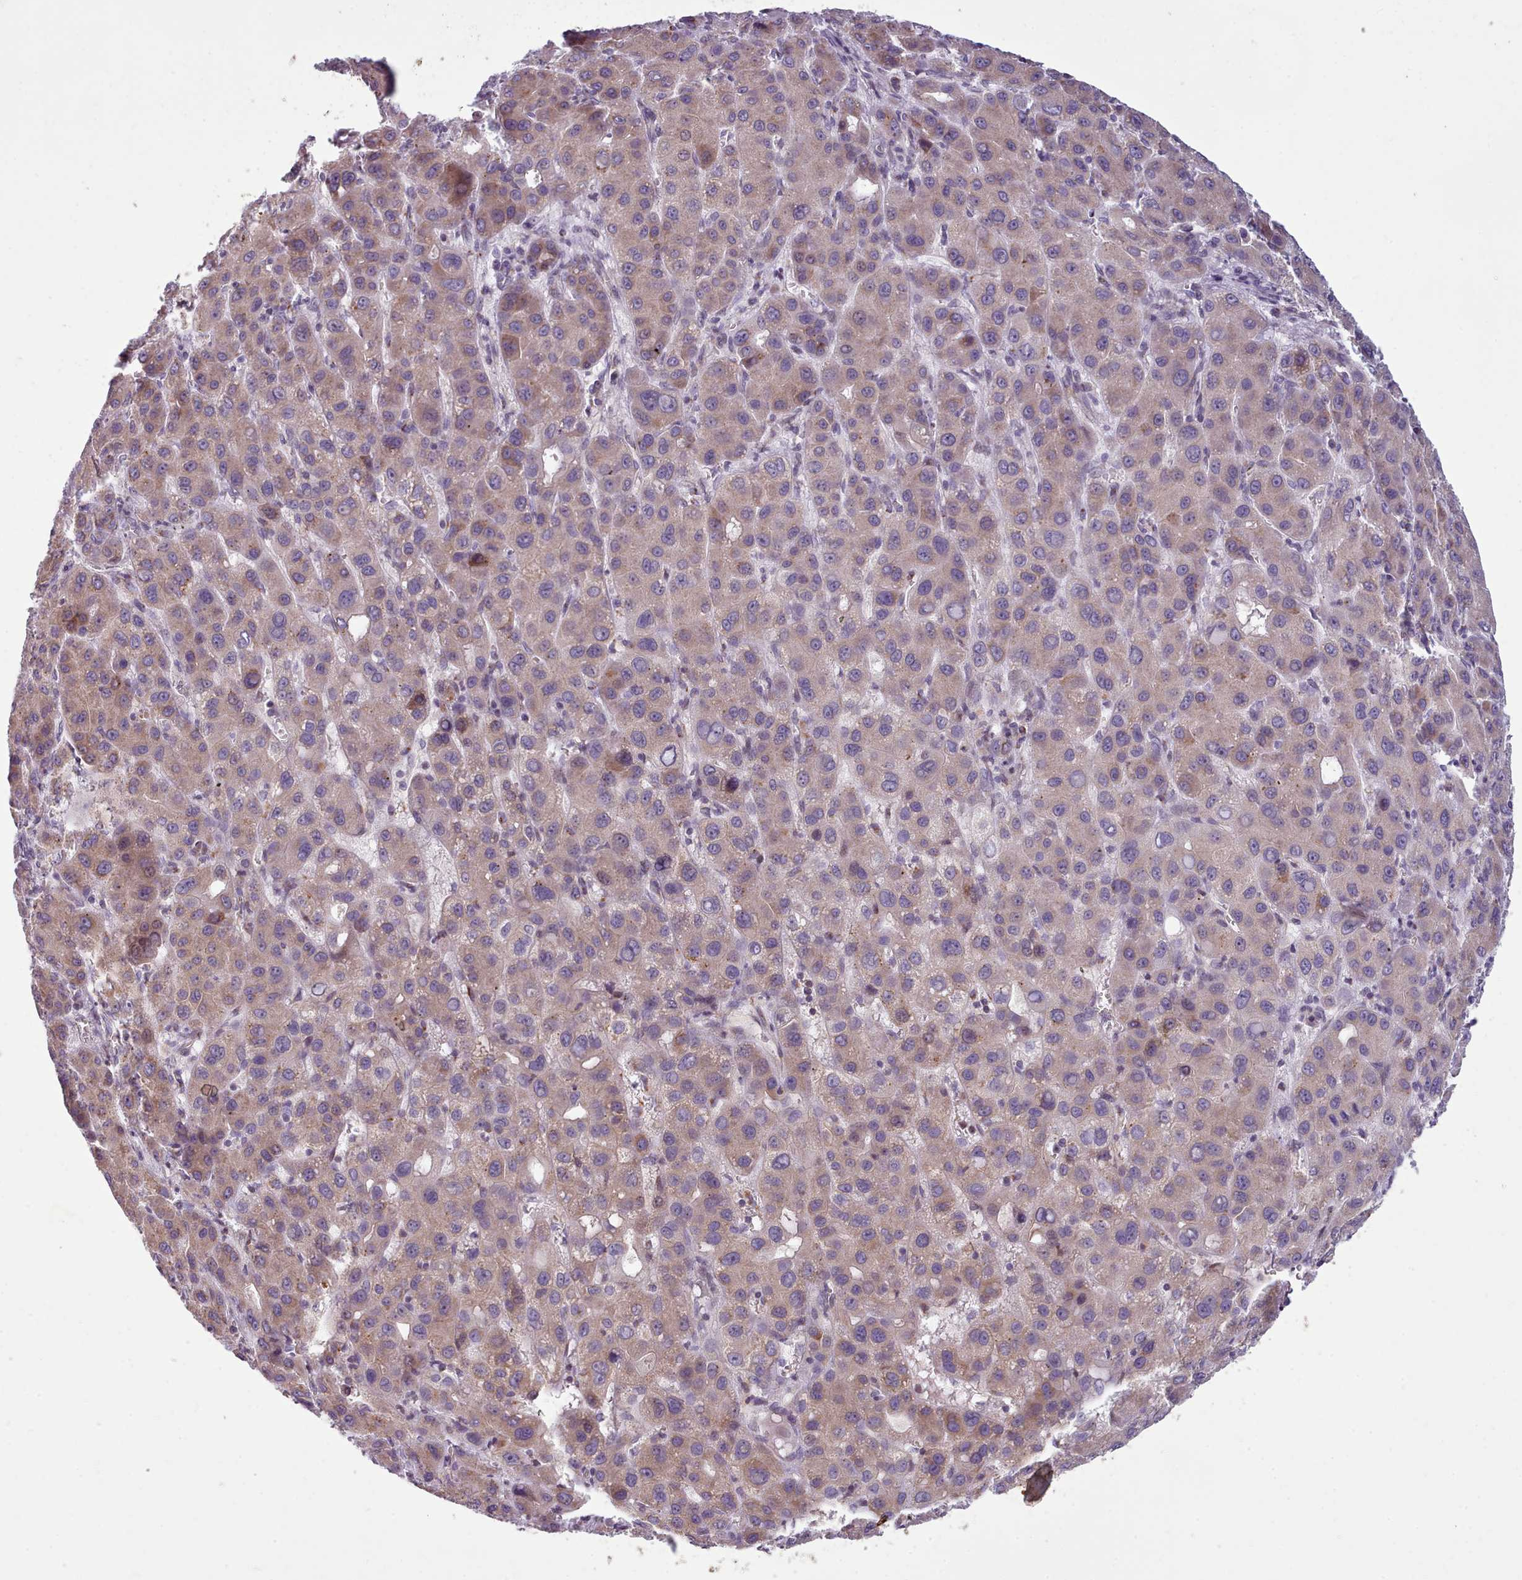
{"staining": {"intensity": "weak", "quantity": "25%-75%", "location": "cytoplasmic/membranous"}, "tissue": "liver cancer", "cell_type": "Tumor cells", "image_type": "cancer", "snomed": [{"axis": "morphology", "description": "Carcinoma, Hepatocellular, NOS"}, {"axis": "topography", "description": "Liver"}], "caption": "Protein expression analysis of liver cancer exhibits weak cytoplasmic/membranous positivity in approximately 25%-75% of tumor cells.", "gene": "SLC52A3", "patient": {"sex": "male", "age": 55}}